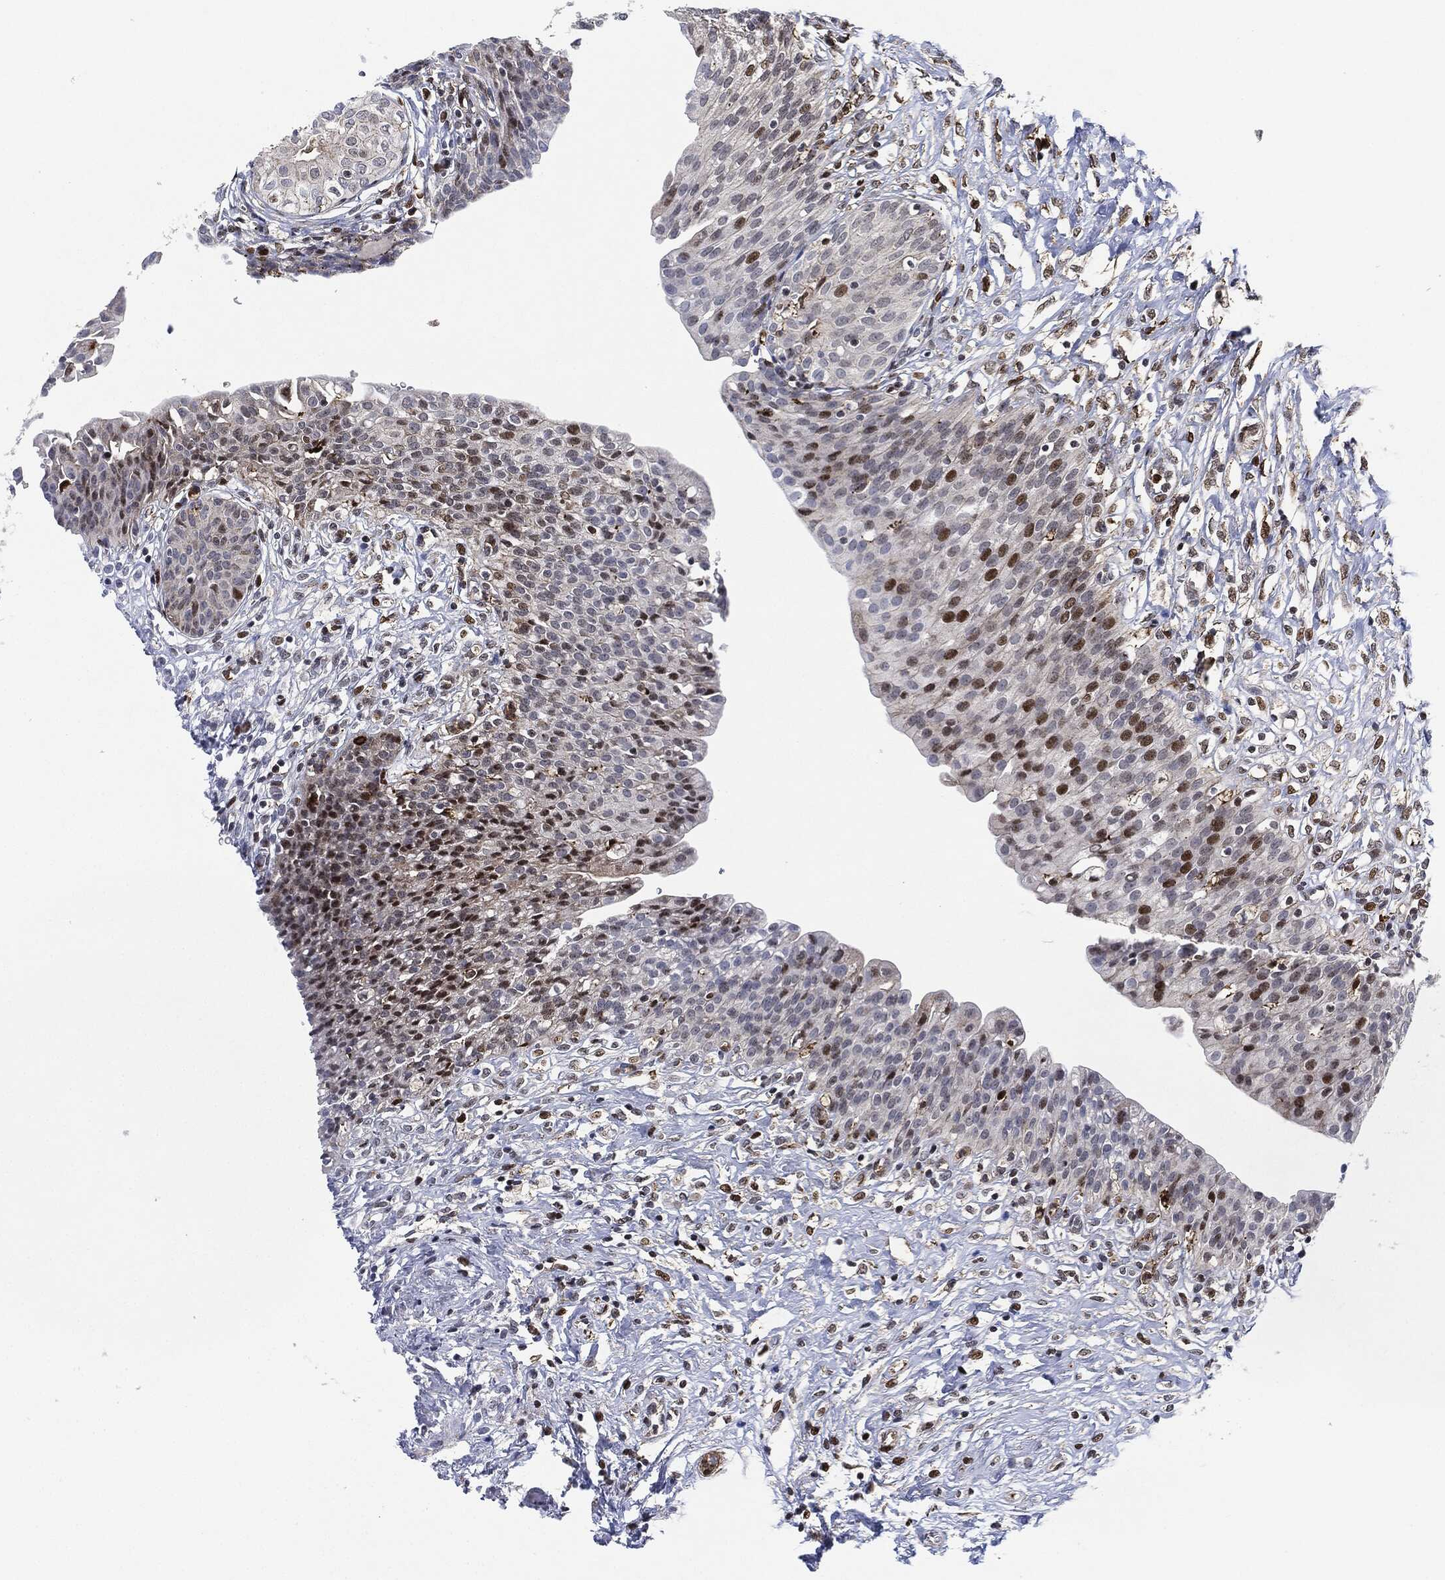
{"staining": {"intensity": "strong", "quantity": "<25%", "location": "nuclear"}, "tissue": "urinary bladder", "cell_type": "Urothelial cells", "image_type": "normal", "snomed": [{"axis": "morphology", "description": "Normal tissue, NOS"}, {"axis": "topography", "description": "Urinary bladder"}], "caption": "The micrograph exhibits staining of unremarkable urinary bladder, revealing strong nuclear protein positivity (brown color) within urothelial cells. (DAB IHC with brightfield microscopy, high magnification).", "gene": "NANOS3", "patient": {"sex": "male", "age": 76}}